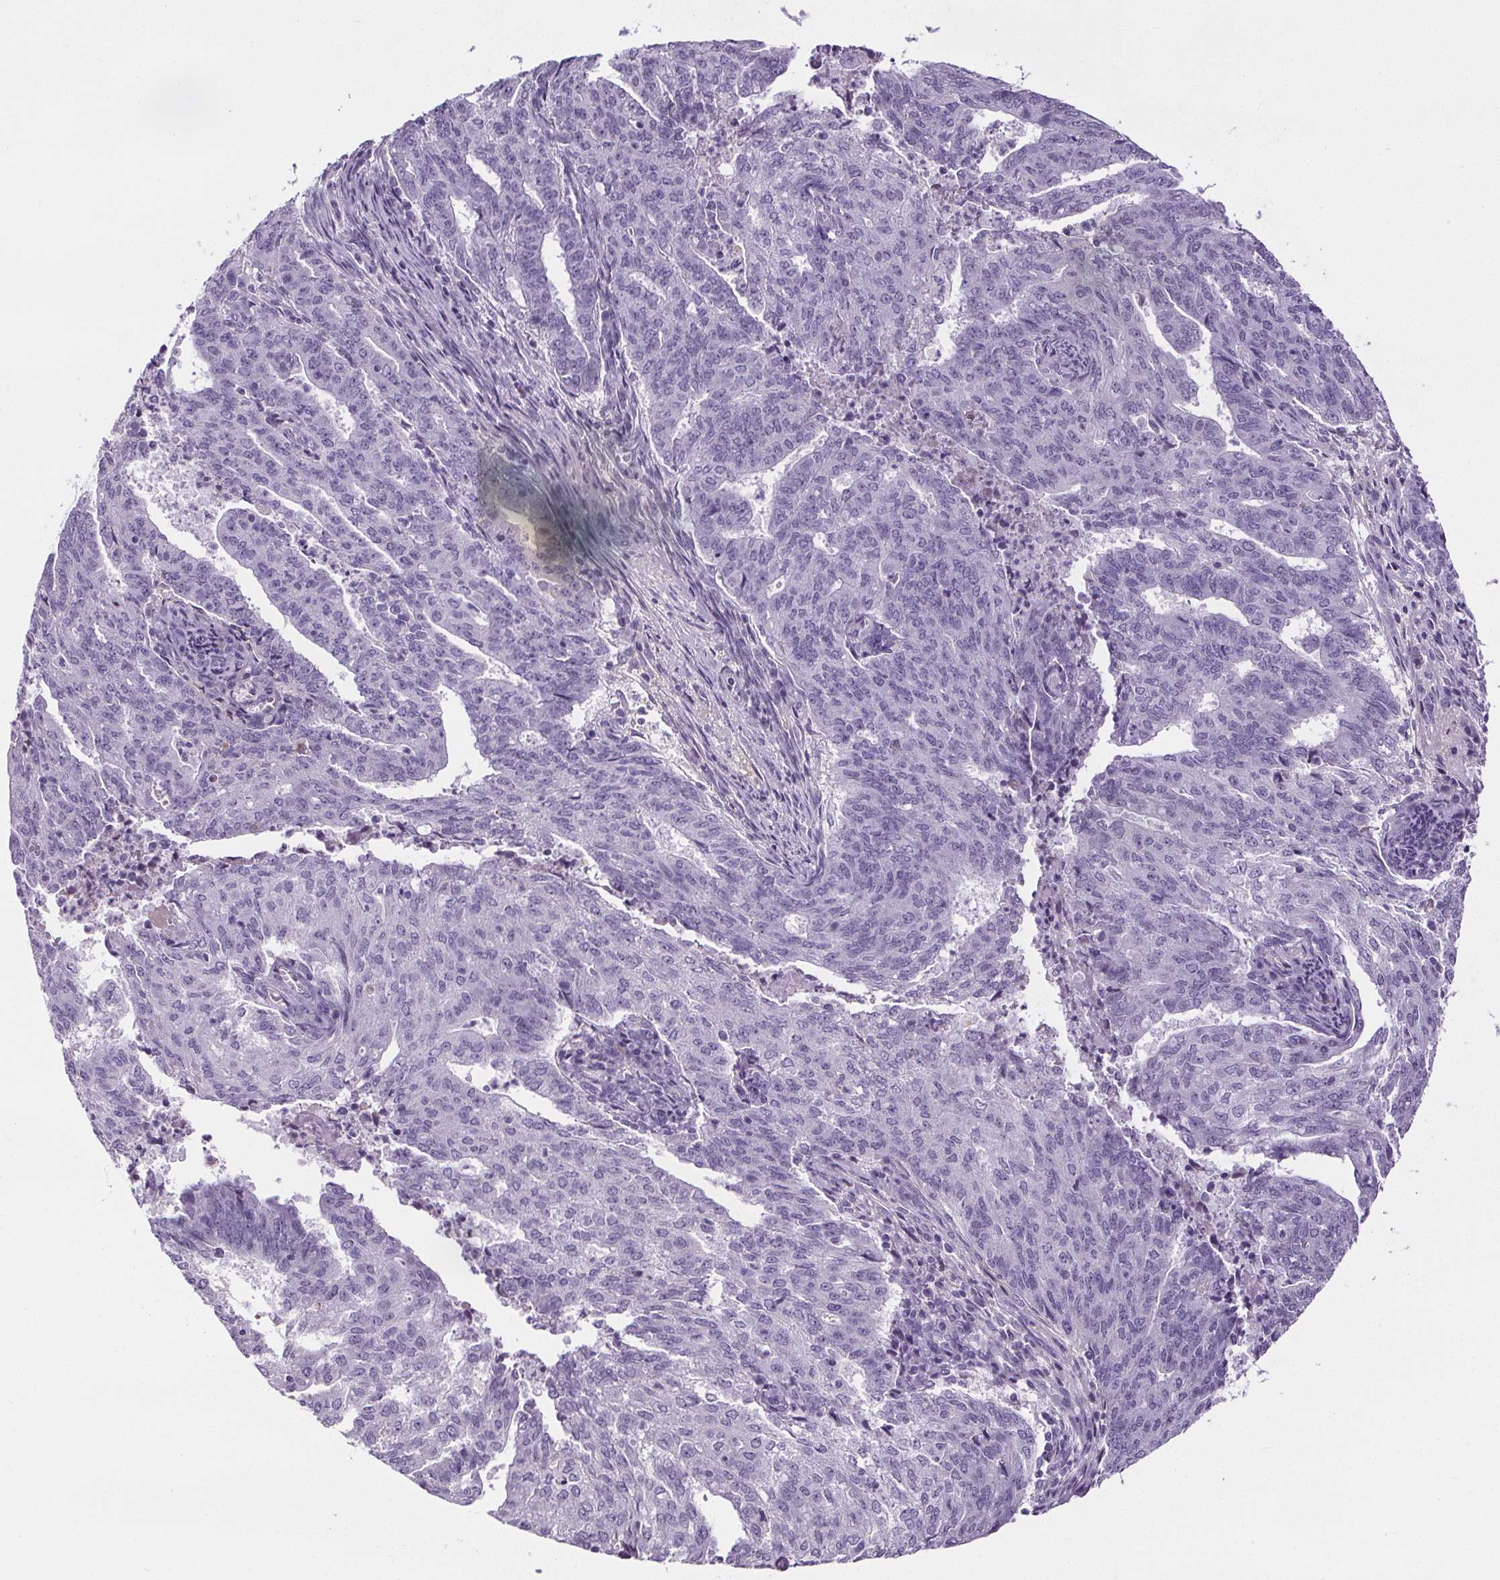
{"staining": {"intensity": "negative", "quantity": "none", "location": "none"}, "tissue": "endometrial cancer", "cell_type": "Tumor cells", "image_type": "cancer", "snomed": [{"axis": "morphology", "description": "Adenocarcinoma, NOS"}, {"axis": "topography", "description": "Endometrium"}], "caption": "Immunohistochemistry micrograph of neoplastic tissue: endometrial cancer stained with DAB (3,3'-diaminobenzidine) shows no significant protein positivity in tumor cells. (Brightfield microscopy of DAB immunohistochemistry at high magnification).", "gene": "CD5L", "patient": {"sex": "female", "age": 82}}